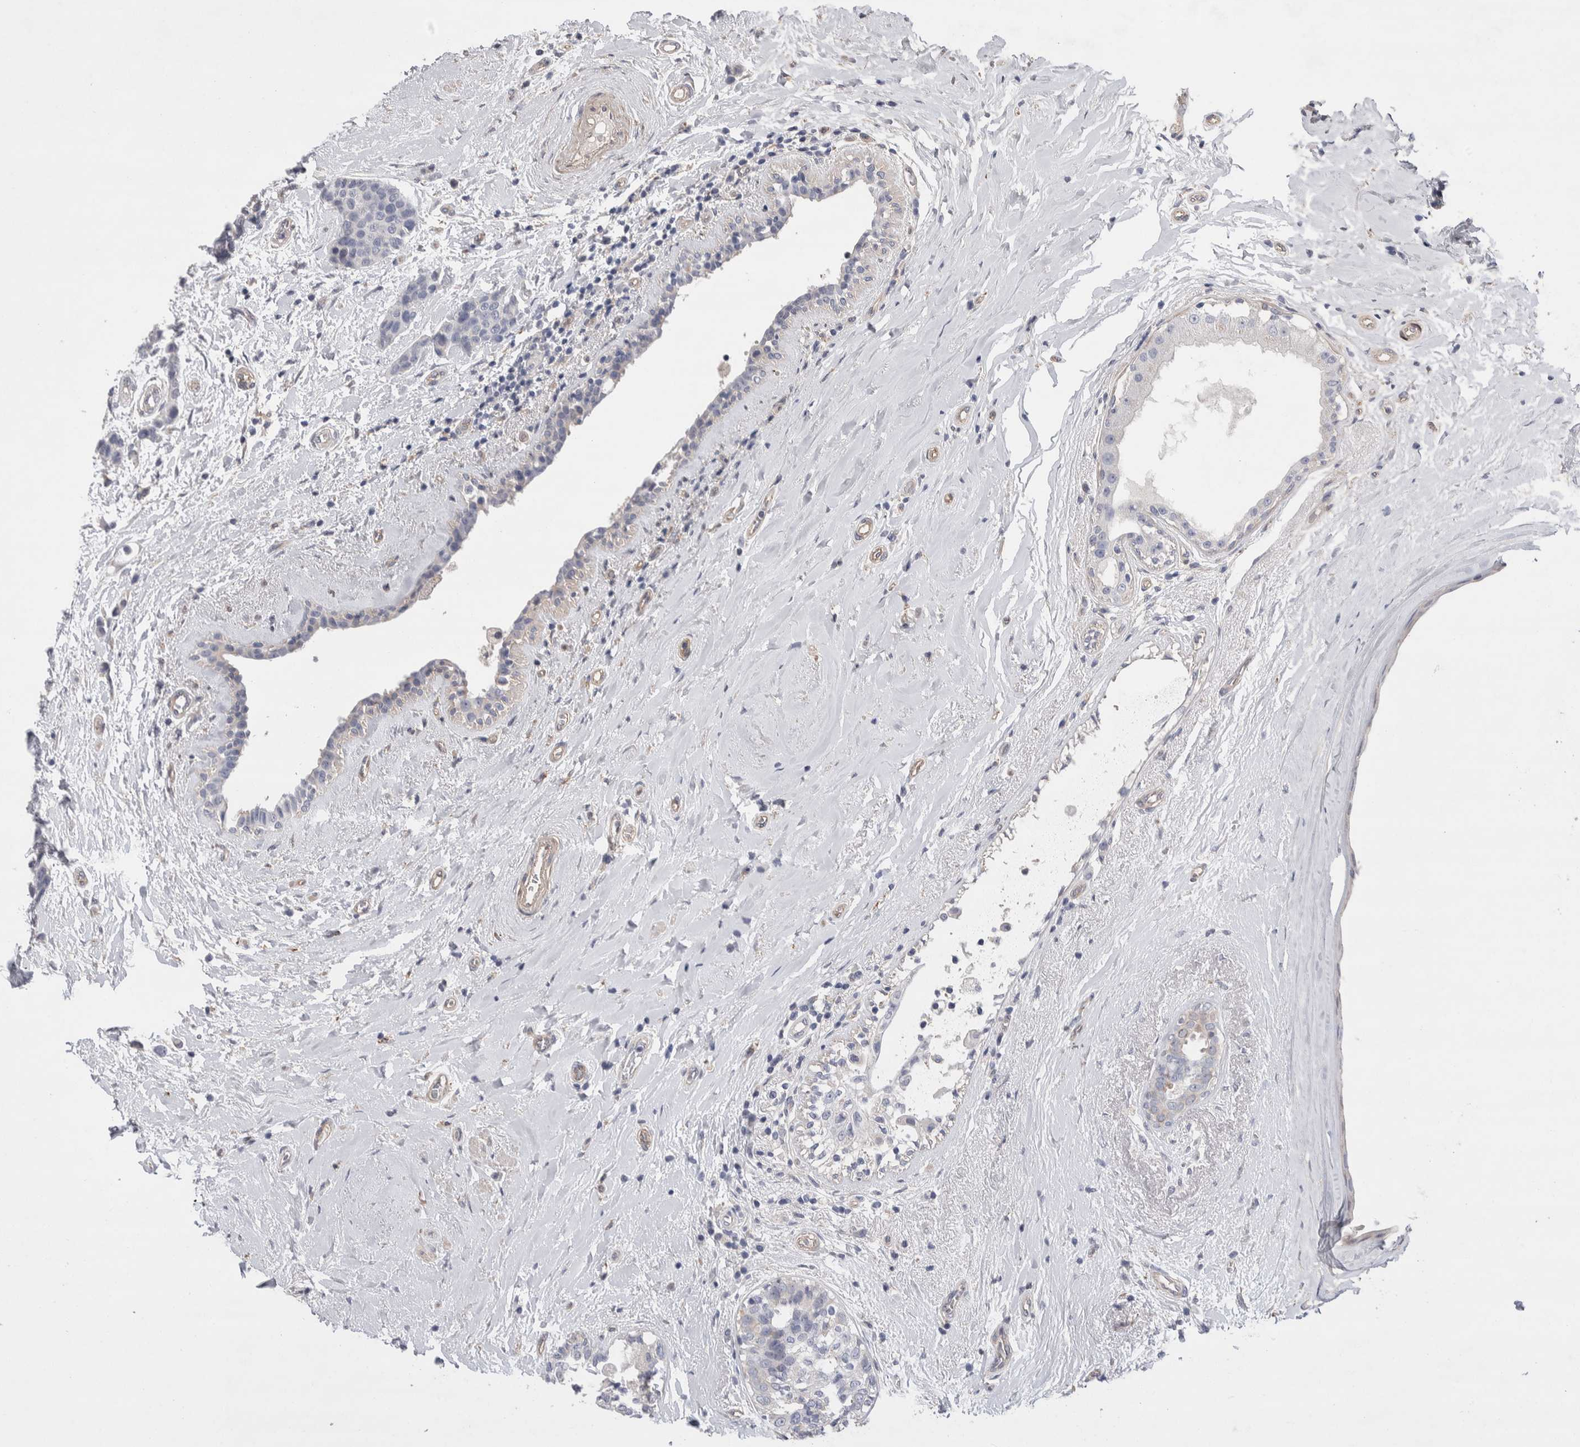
{"staining": {"intensity": "negative", "quantity": "none", "location": "none"}, "tissue": "breast cancer", "cell_type": "Tumor cells", "image_type": "cancer", "snomed": [{"axis": "morphology", "description": "Duct carcinoma"}, {"axis": "topography", "description": "Breast"}], "caption": "Immunohistochemistry (IHC) micrograph of human breast cancer stained for a protein (brown), which demonstrates no staining in tumor cells.", "gene": "GCNA", "patient": {"sex": "female", "age": 55}}